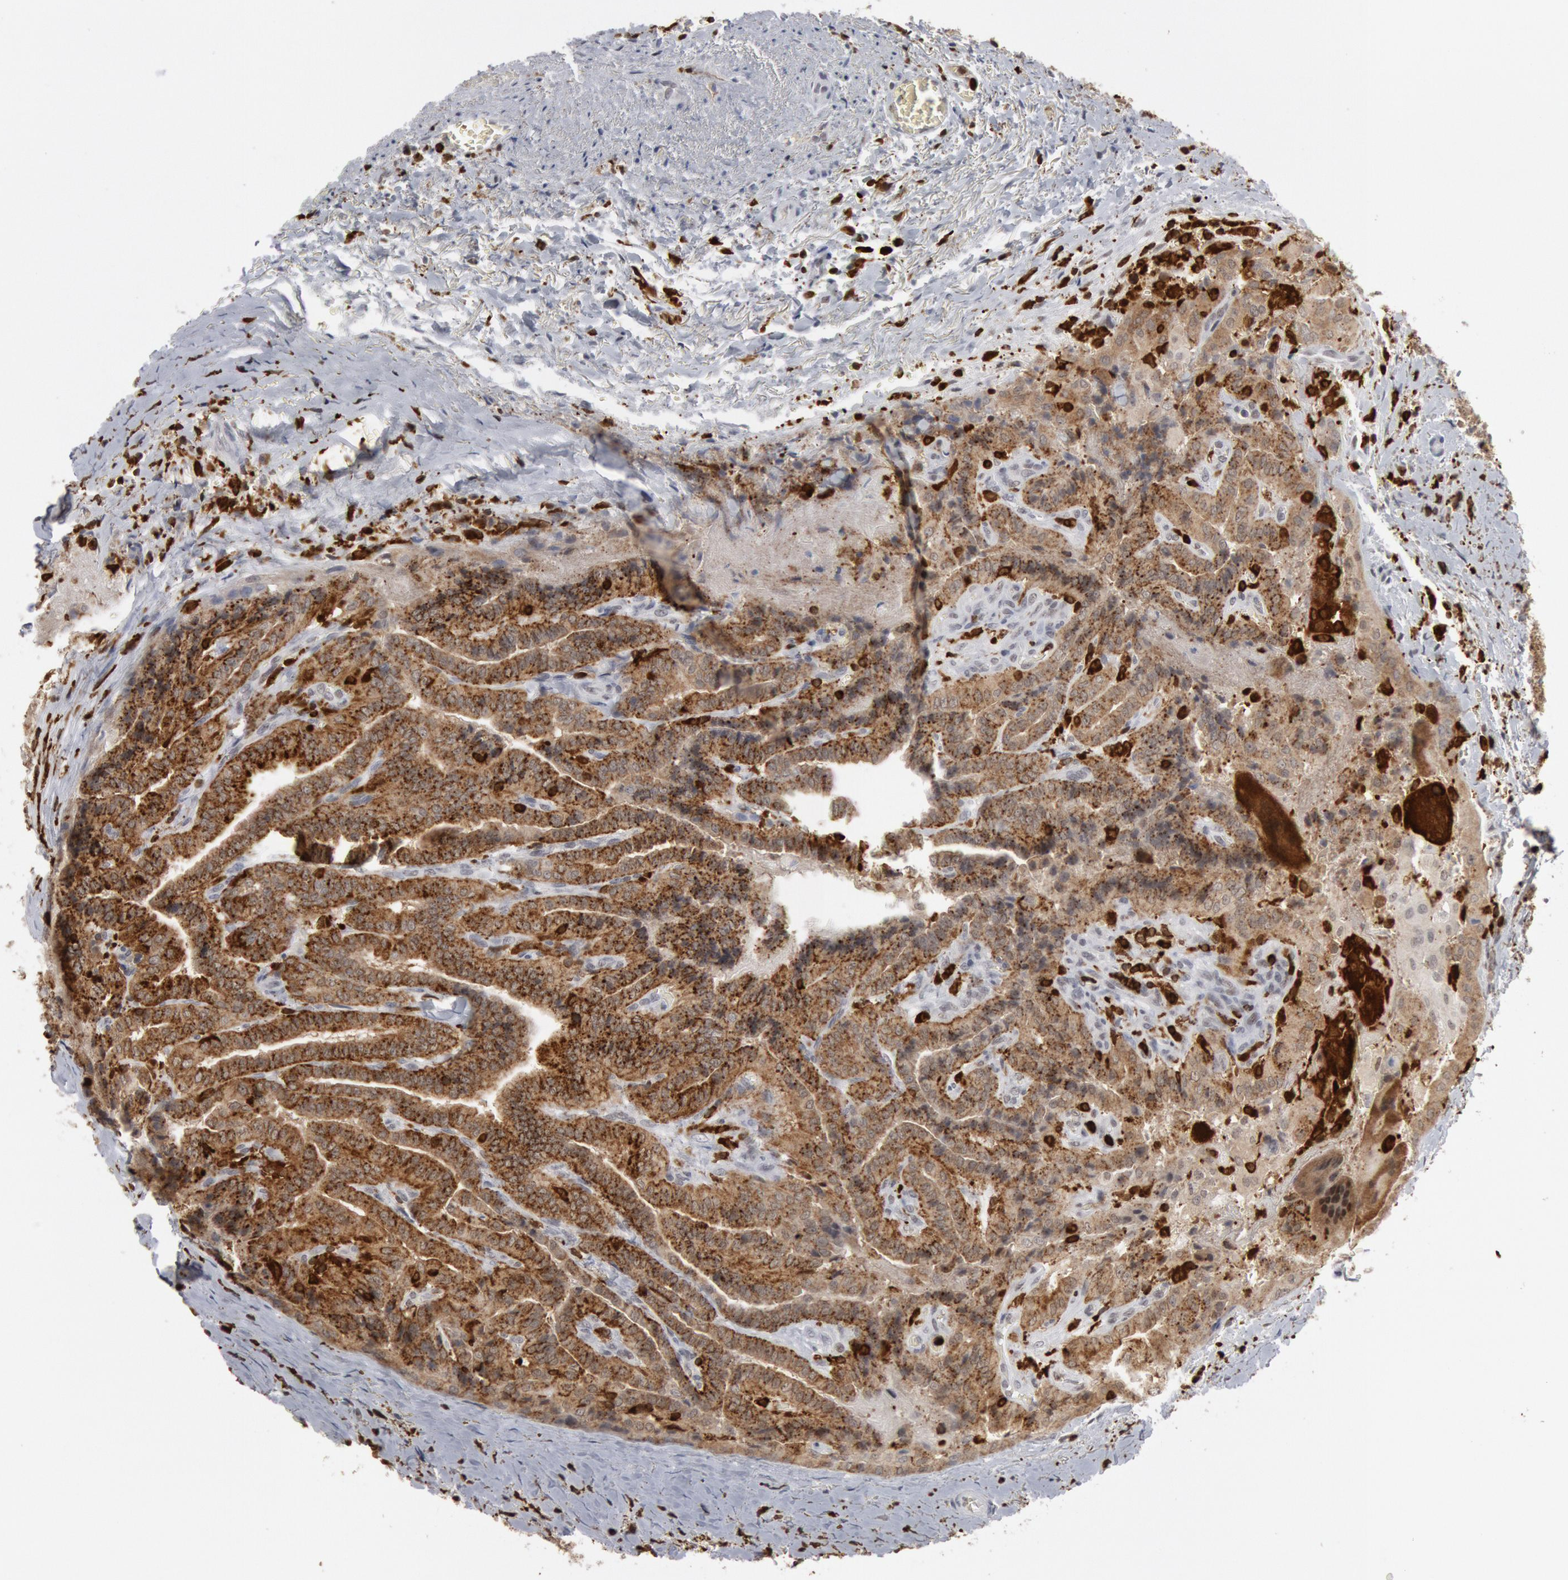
{"staining": {"intensity": "moderate", "quantity": ">75%", "location": "cytoplasmic/membranous"}, "tissue": "thyroid cancer", "cell_type": "Tumor cells", "image_type": "cancer", "snomed": [{"axis": "morphology", "description": "Papillary adenocarcinoma, NOS"}, {"axis": "topography", "description": "Thyroid gland"}], "caption": "Immunohistochemistry micrograph of thyroid cancer stained for a protein (brown), which displays medium levels of moderate cytoplasmic/membranous expression in approximately >75% of tumor cells.", "gene": "PTPN6", "patient": {"sex": "female", "age": 71}}